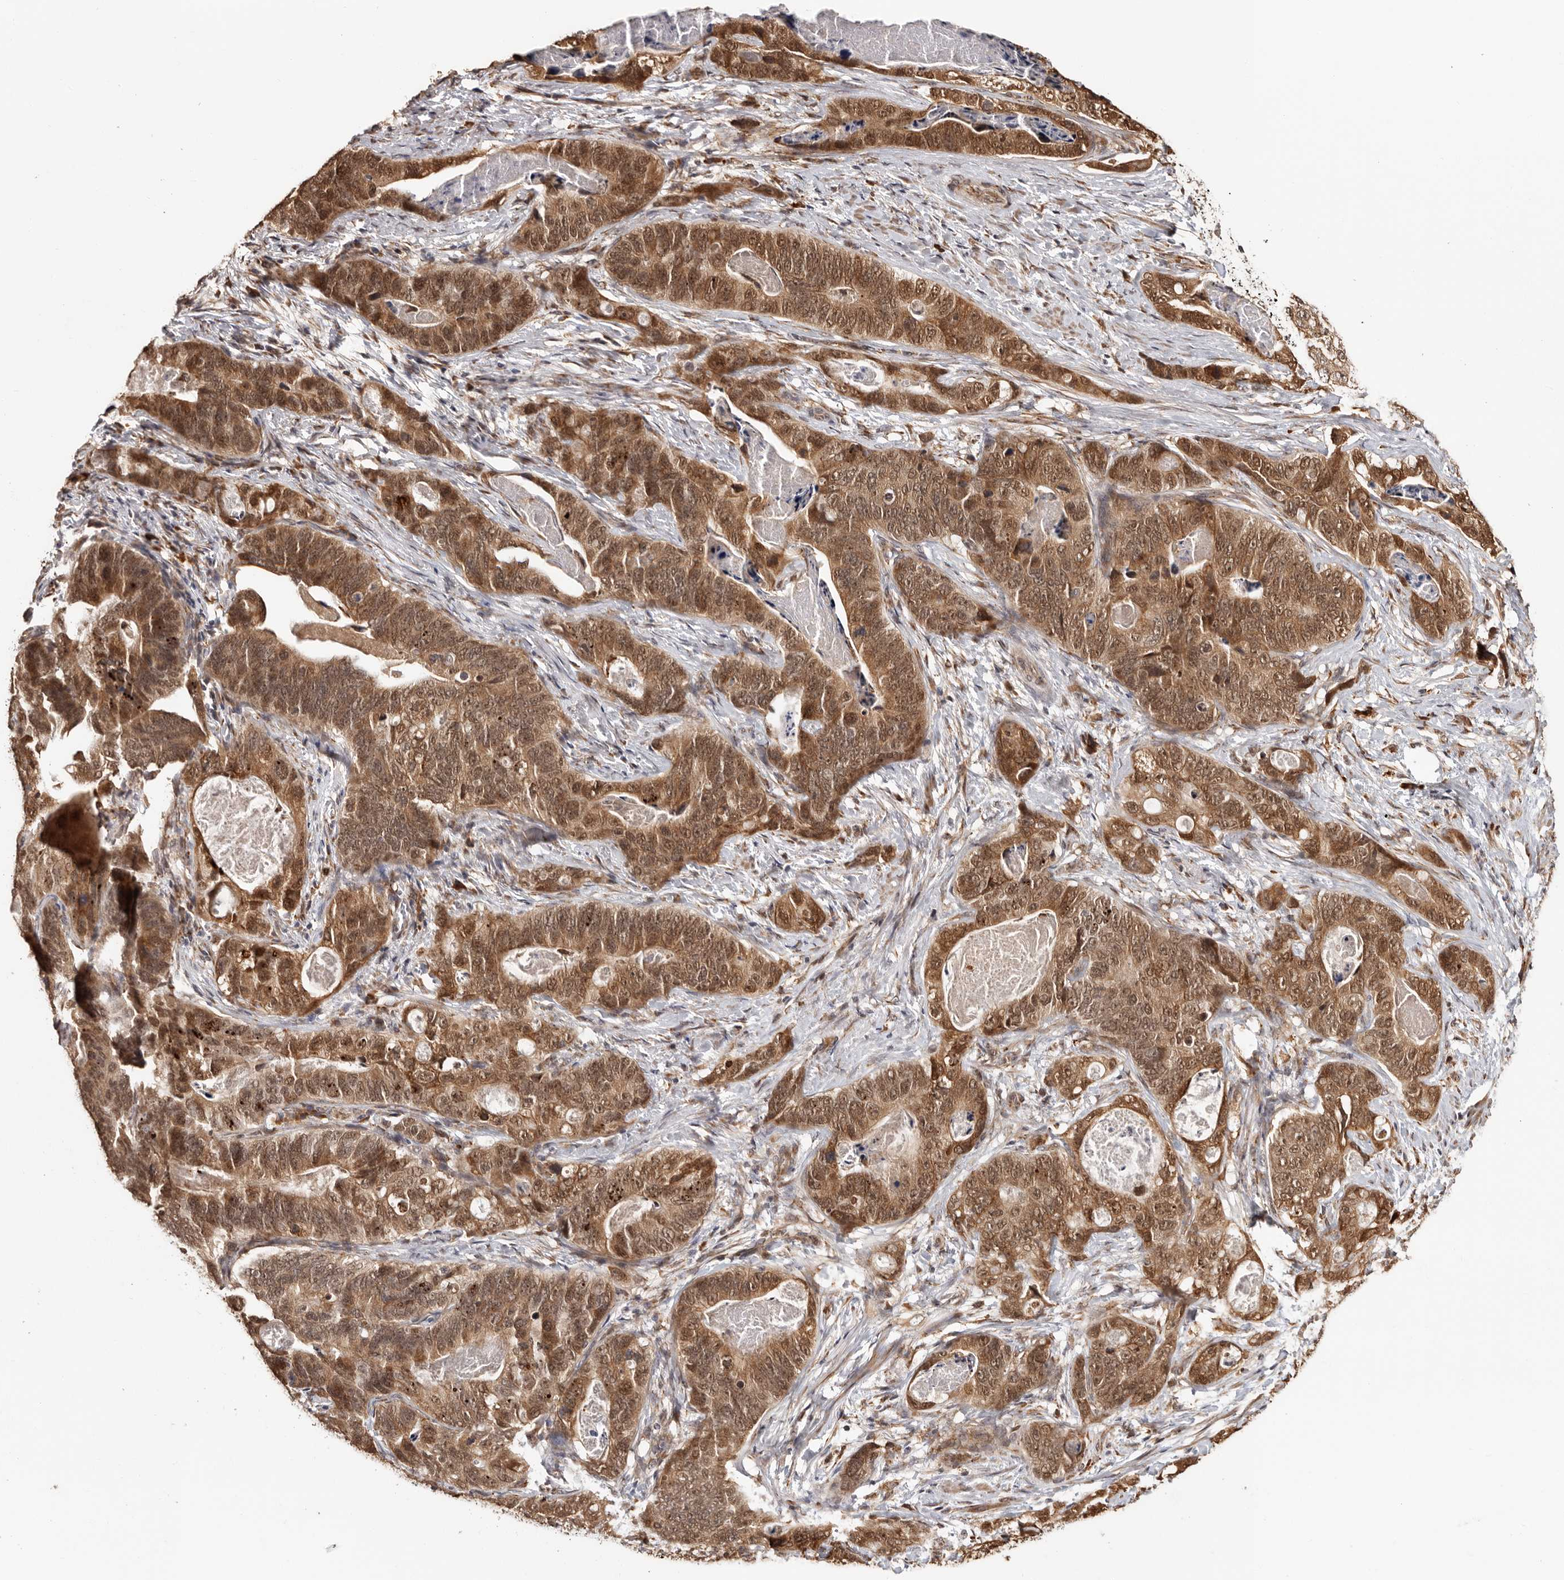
{"staining": {"intensity": "moderate", "quantity": ">75%", "location": "cytoplasmic/membranous,nuclear"}, "tissue": "stomach cancer", "cell_type": "Tumor cells", "image_type": "cancer", "snomed": [{"axis": "morphology", "description": "Normal tissue, NOS"}, {"axis": "morphology", "description": "Adenocarcinoma, NOS"}, {"axis": "topography", "description": "Stomach"}], "caption": "DAB (3,3'-diaminobenzidine) immunohistochemical staining of human adenocarcinoma (stomach) demonstrates moderate cytoplasmic/membranous and nuclear protein expression in about >75% of tumor cells. Immunohistochemistry stains the protein of interest in brown and the nuclei are stained blue.", "gene": "ZNF83", "patient": {"sex": "female", "age": 89}}